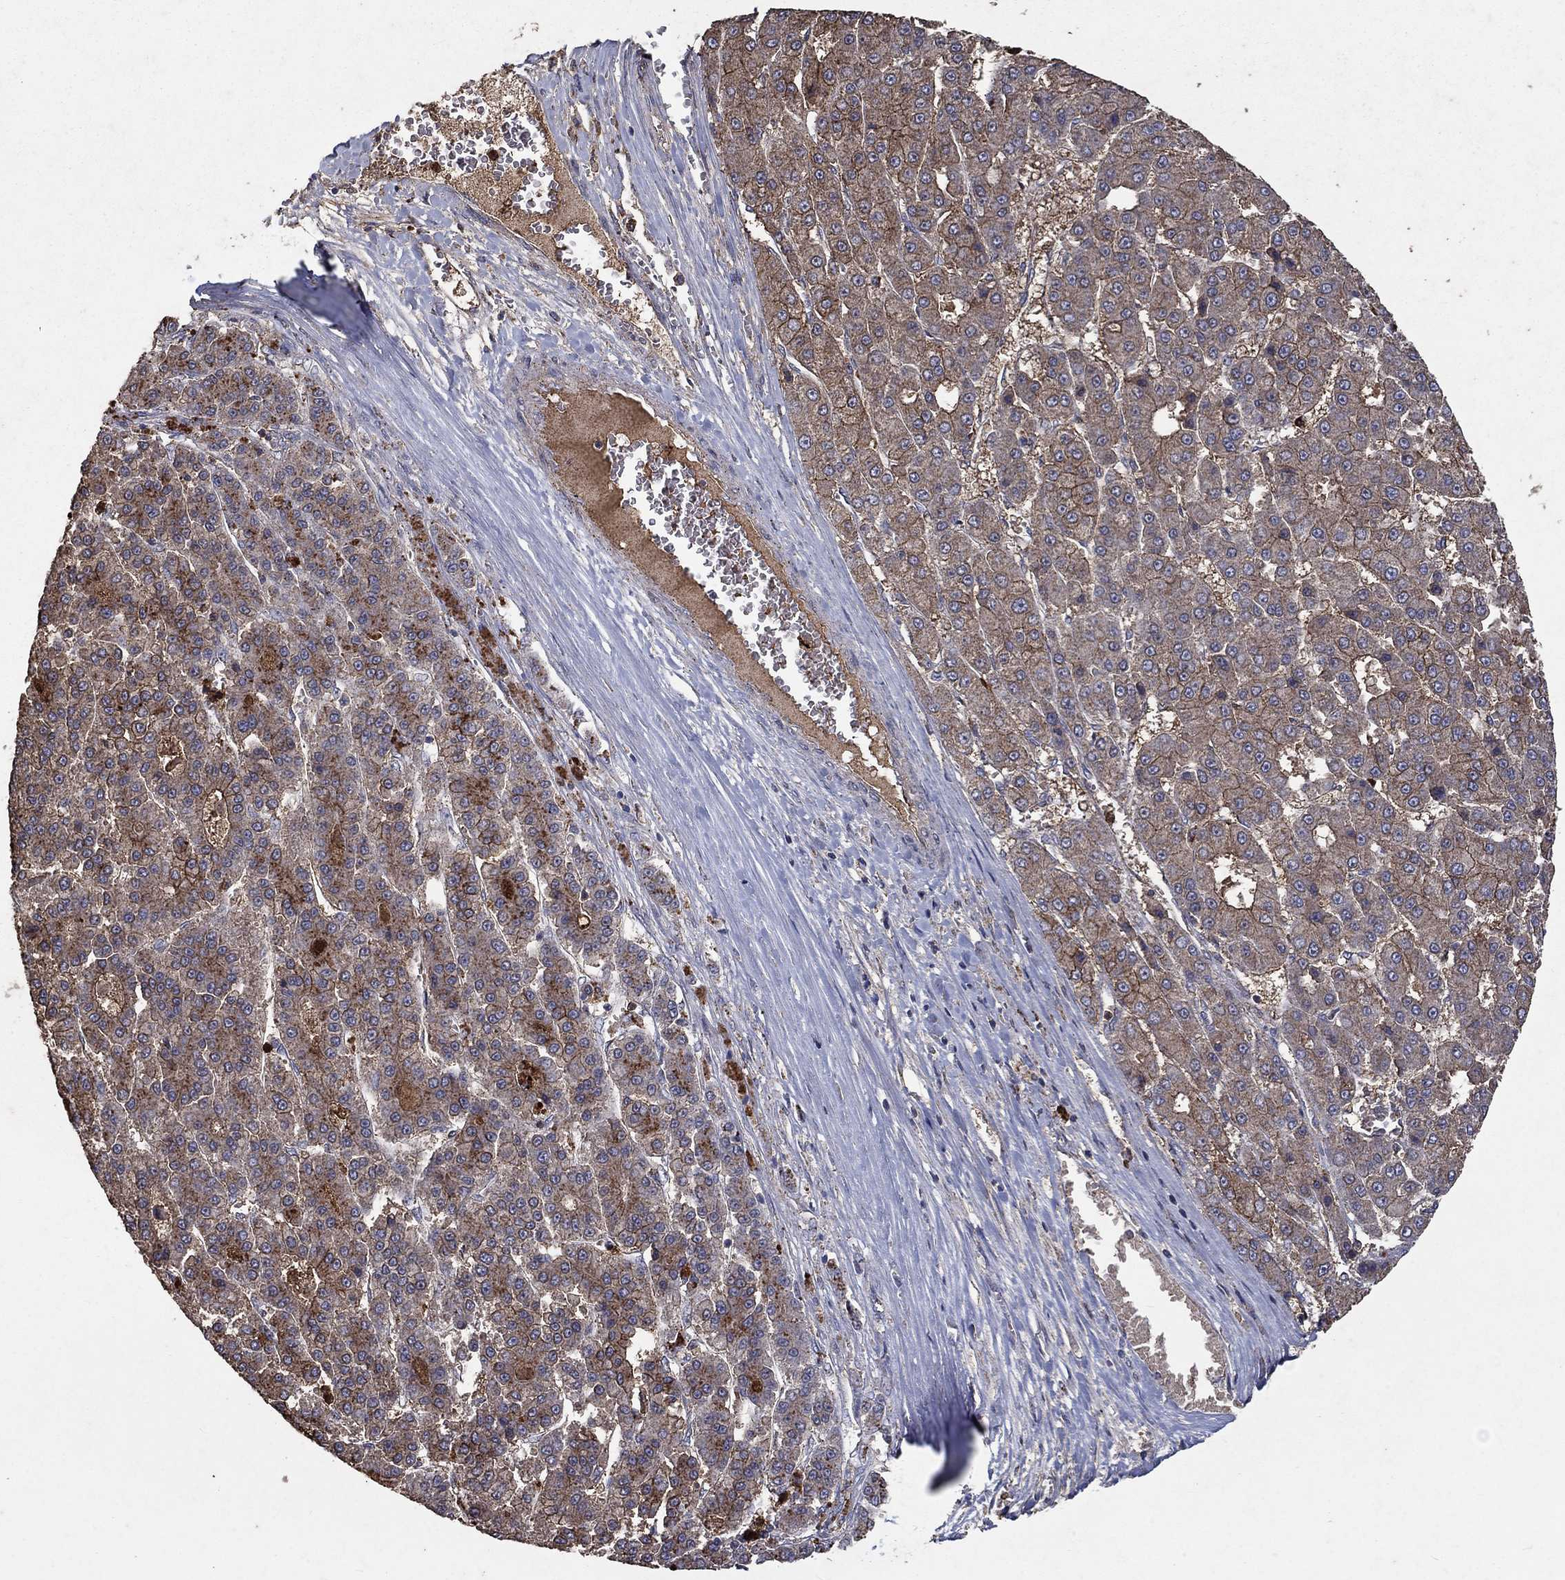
{"staining": {"intensity": "moderate", "quantity": "25%-75%", "location": "cytoplasmic/membranous"}, "tissue": "liver cancer", "cell_type": "Tumor cells", "image_type": "cancer", "snomed": [{"axis": "morphology", "description": "Carcinoma, Hepatocellular, NOS"}, {"axis": "topography", "description": "Liver"}], "caption": "Moderate cytoplasmic/membranous staining is identified in about 25%-75% of tumor cells in liver cancer. (IHC, brightfield microscopy, high magnification).", "gene": "CD24", "patient": {"sex": "male", "age": 70}}